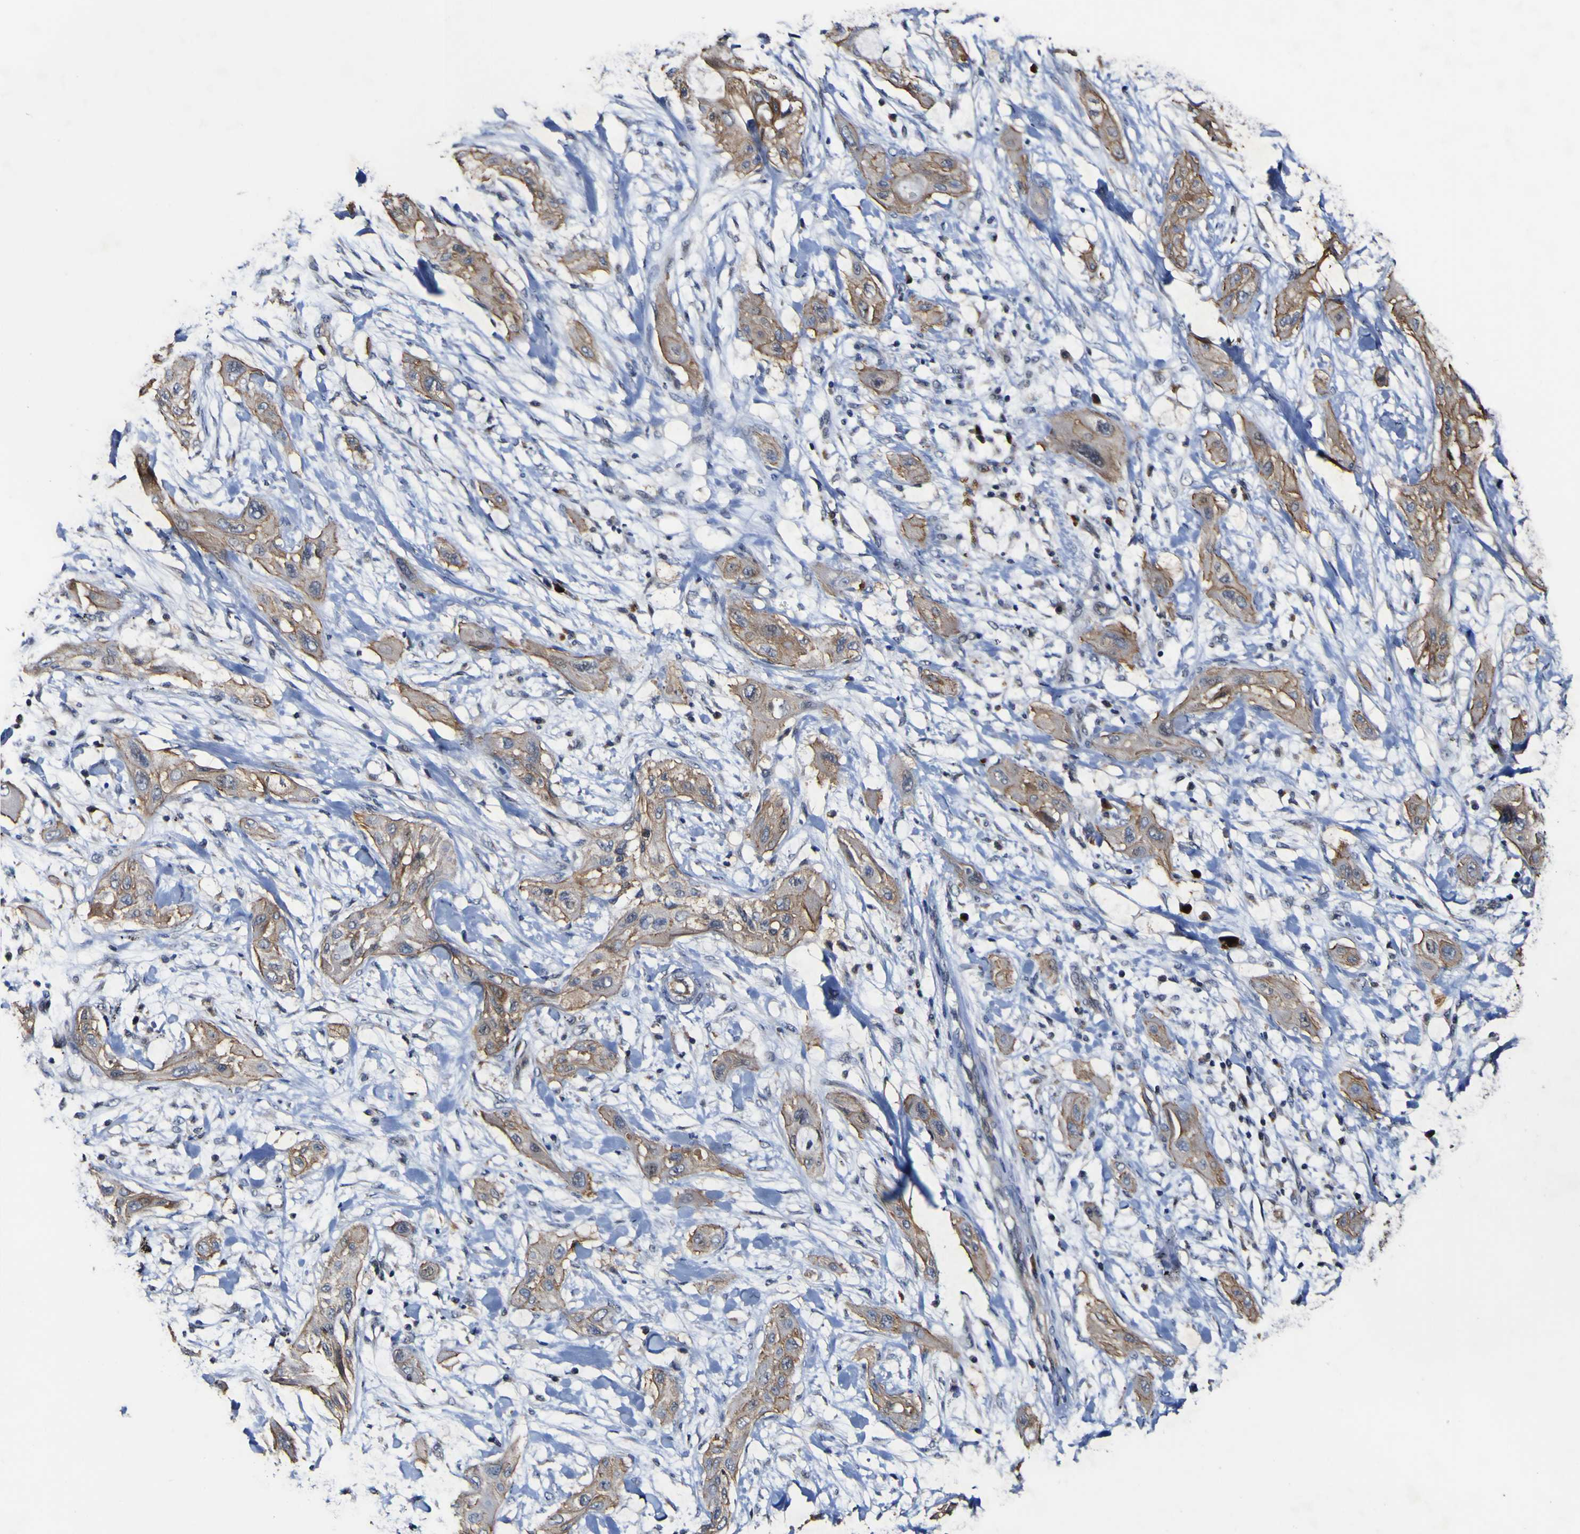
{"staining": {"intensity": "weak", "quantity": ">75%", "location": "cytoplasmic/membranous"}, "tissue": "lung cancer", "cell_type": "Tumor cells", "image_type": "cancer", "snomed": [{"axis": "morphology", "description": "Squamous cell carcinoma, NOS"}, {"axis": "topography", "description": "Lung"}], "caption": "IHC histopathology image of neoplastic tissue: lung squamous cell carcinoma stained using IHC exhibits low levels of weak protein expression localized specifically in the cytoplasmic/membranous of tumor cells, appearing as a cytoplasmic/membranous brown color.", "gene": "CCL2", "patient": {"sex": "female", "age": 47}}